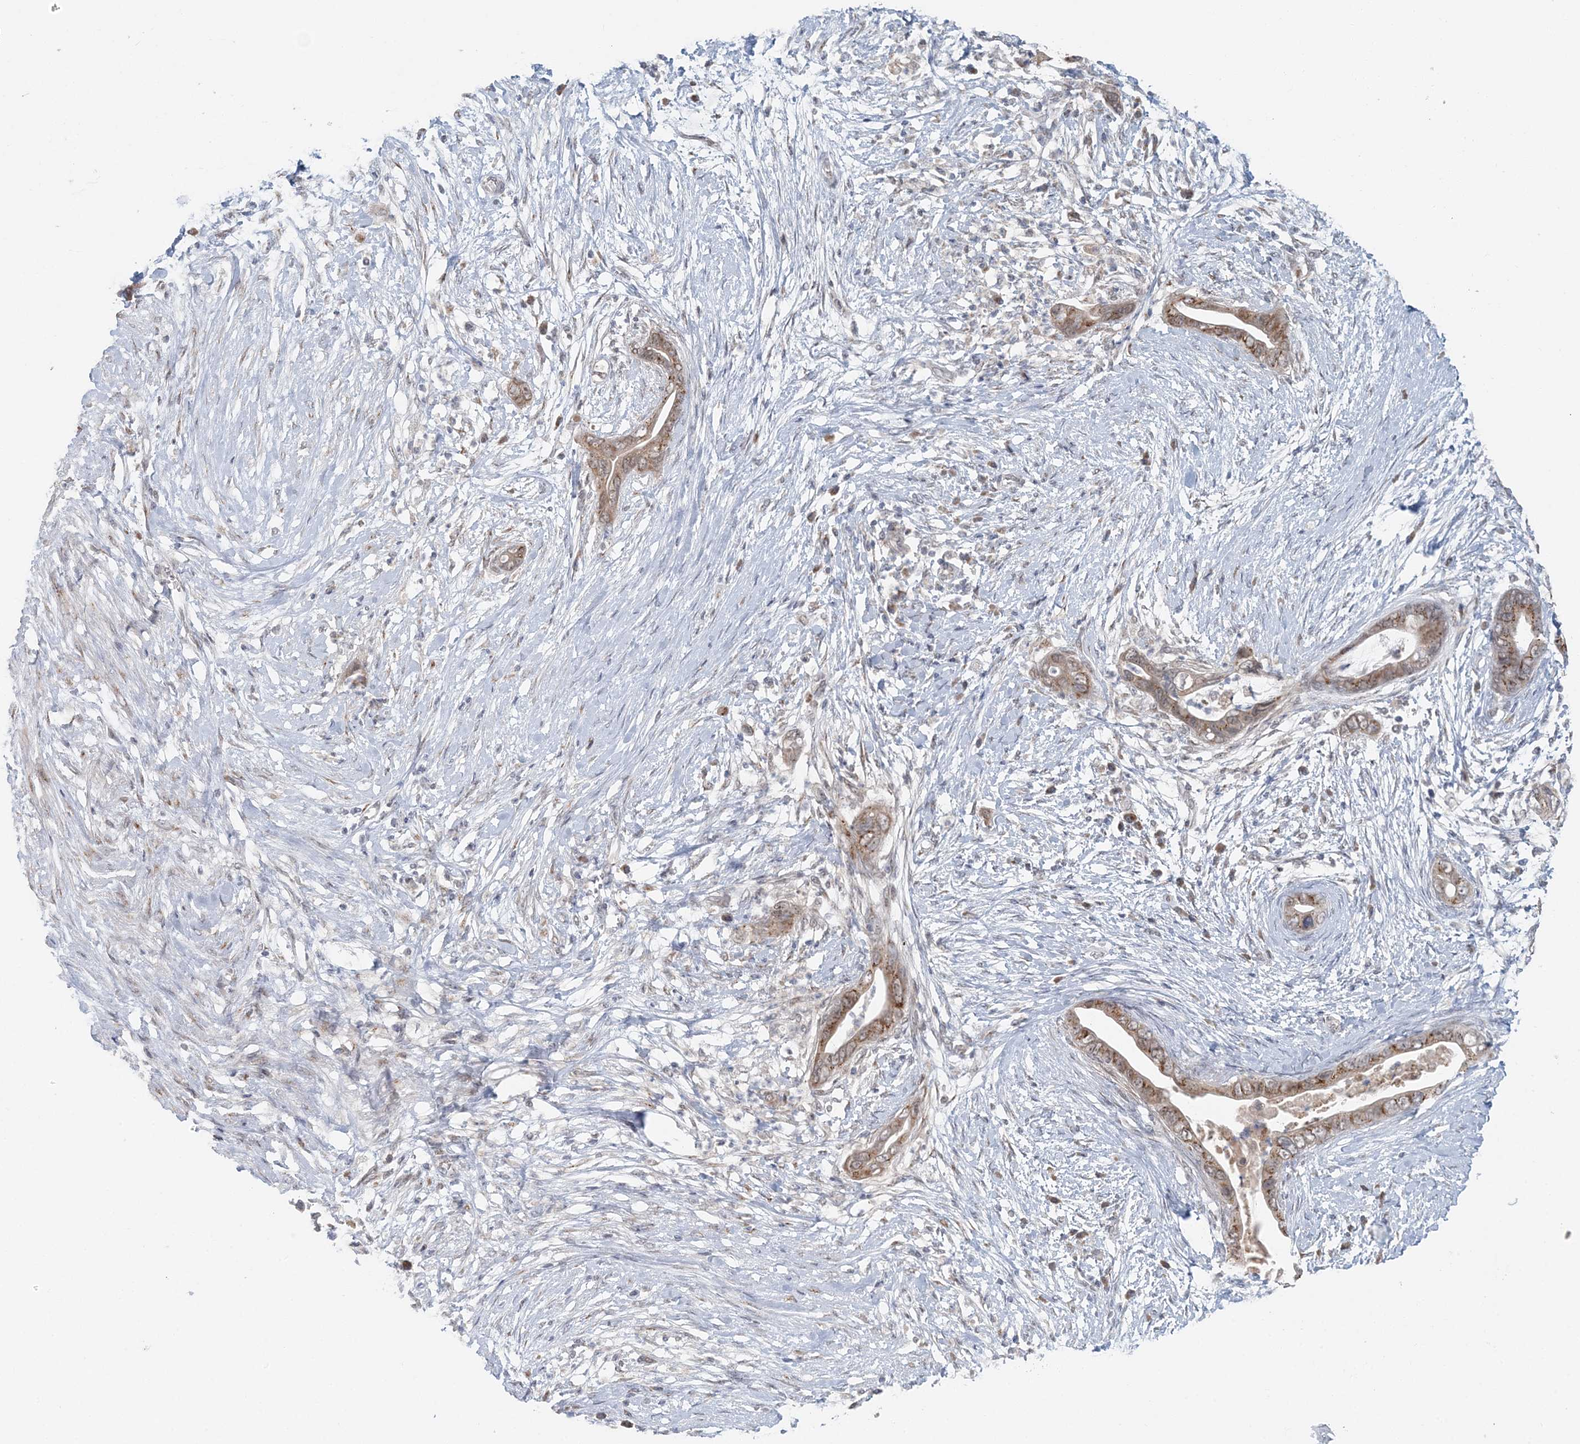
{"staining": {"intensity": "moderate", "quantity": ">75%", "location": "cytoplasmic/membranous"}, "tissue": "pancreatic cancer", "cell_type": "Tumor cells", "image_type": "cancer", "snomed": [{"axis": "morphology", "description": "Adenocarcinoma, NOS"}, {"axis": "topography", "description": "Pancreas"}], "caption": "Immunohistochemical staining of human adenocarcinoma (pancreatic) displays moderate cytoplasmic/membranous protein positivity in approximately >75% of tumor cells.", "gene": "RNF150", "patient": {"sex": "male", "age": 75}}